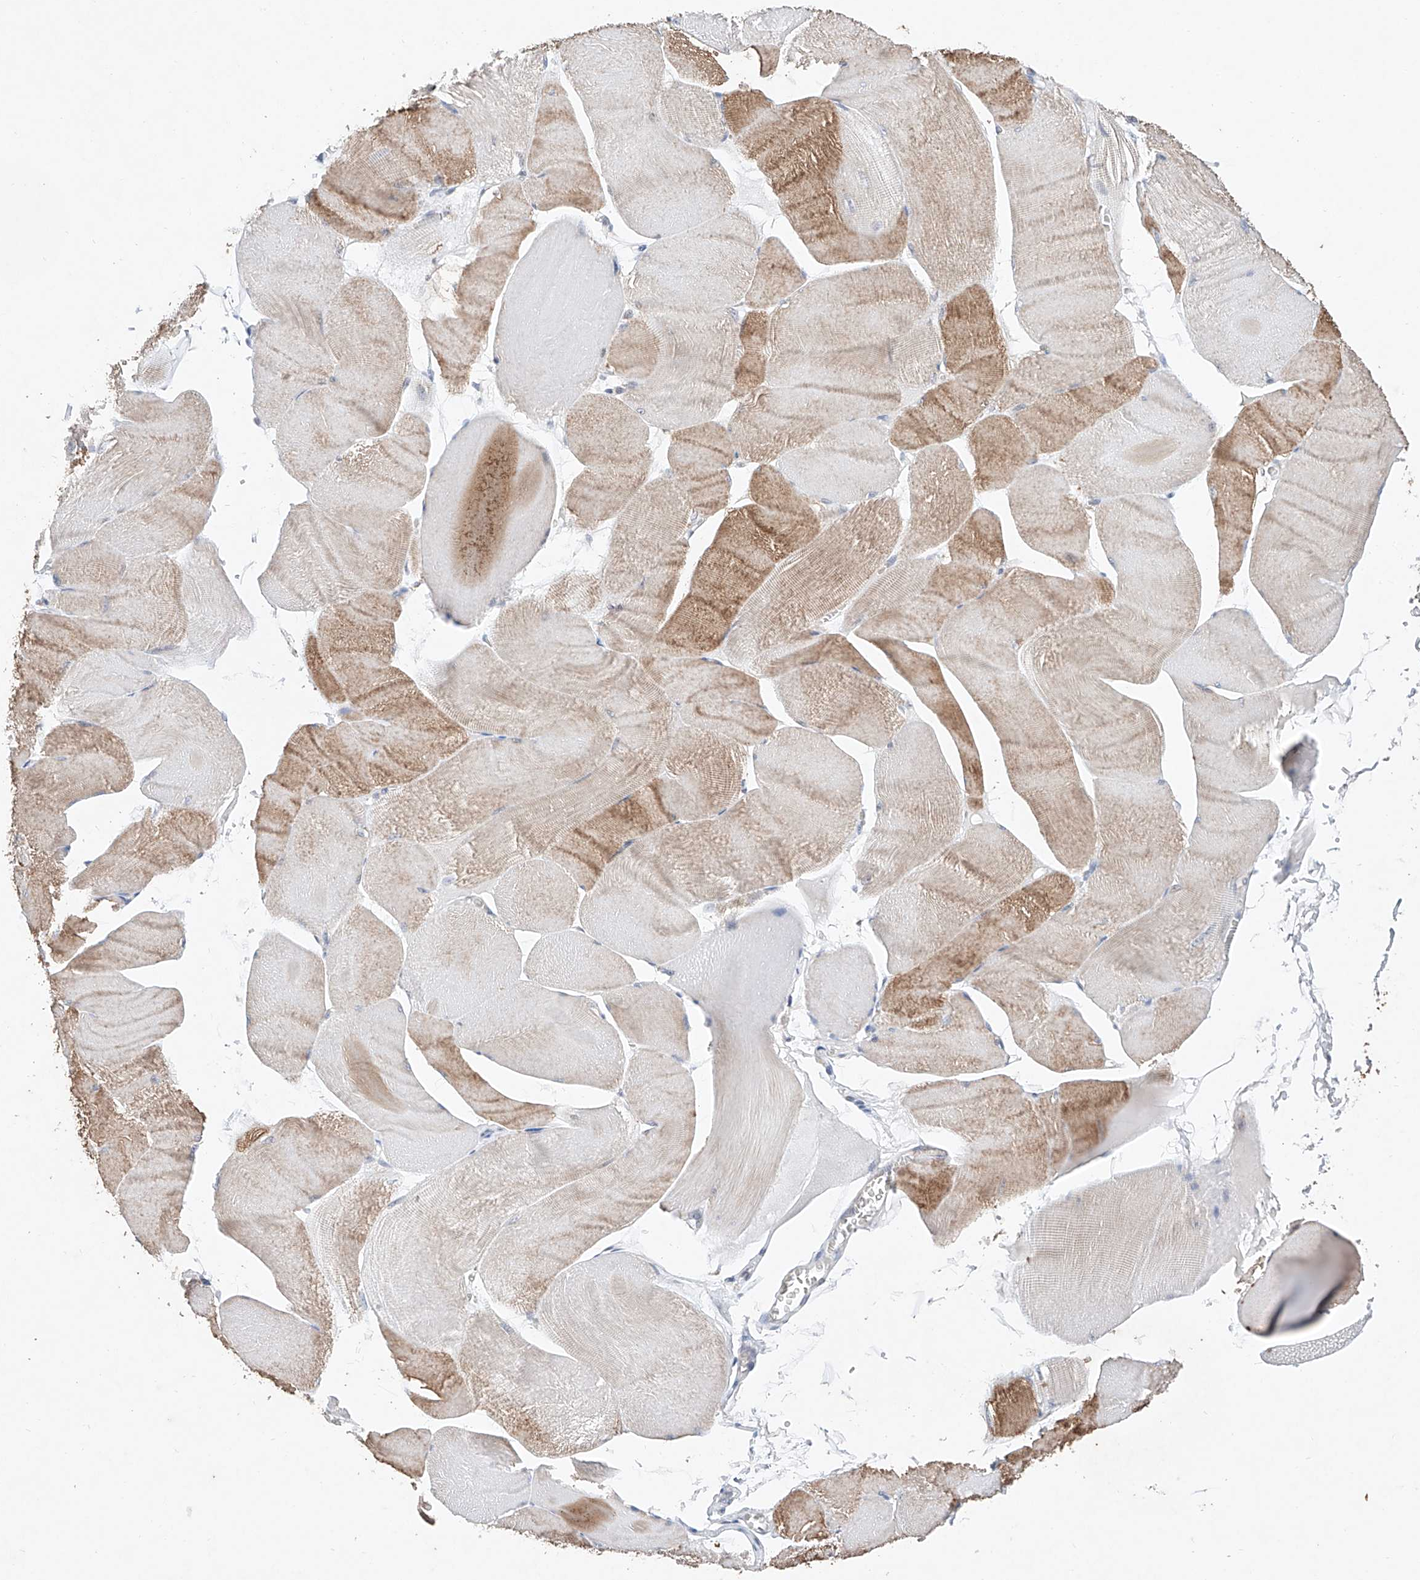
{"staining": {"intensity": "moderate", "quantity": "25%-75%", "location": "cytoplasmic/membranous"}, "tissue": "skeletal muscle", "cell_type": "Myocytes", "image_type": "normal", "snomed": [{"axis": "morphology", "description": "Normal tissue, NOS"}, {"axis": "morphology", "description": "Basal cell carcinoma"}, {"axis": "topography", "description": "Skeletal muscle"}], "caption": "Protein staining exhibits moderate cytoplasmic/membranous staining in about 25%-75% of myocytes in unremarkable skeletal muscle.", "gene": "FASTK", "patient": {"sex": "female", "age": 64}}